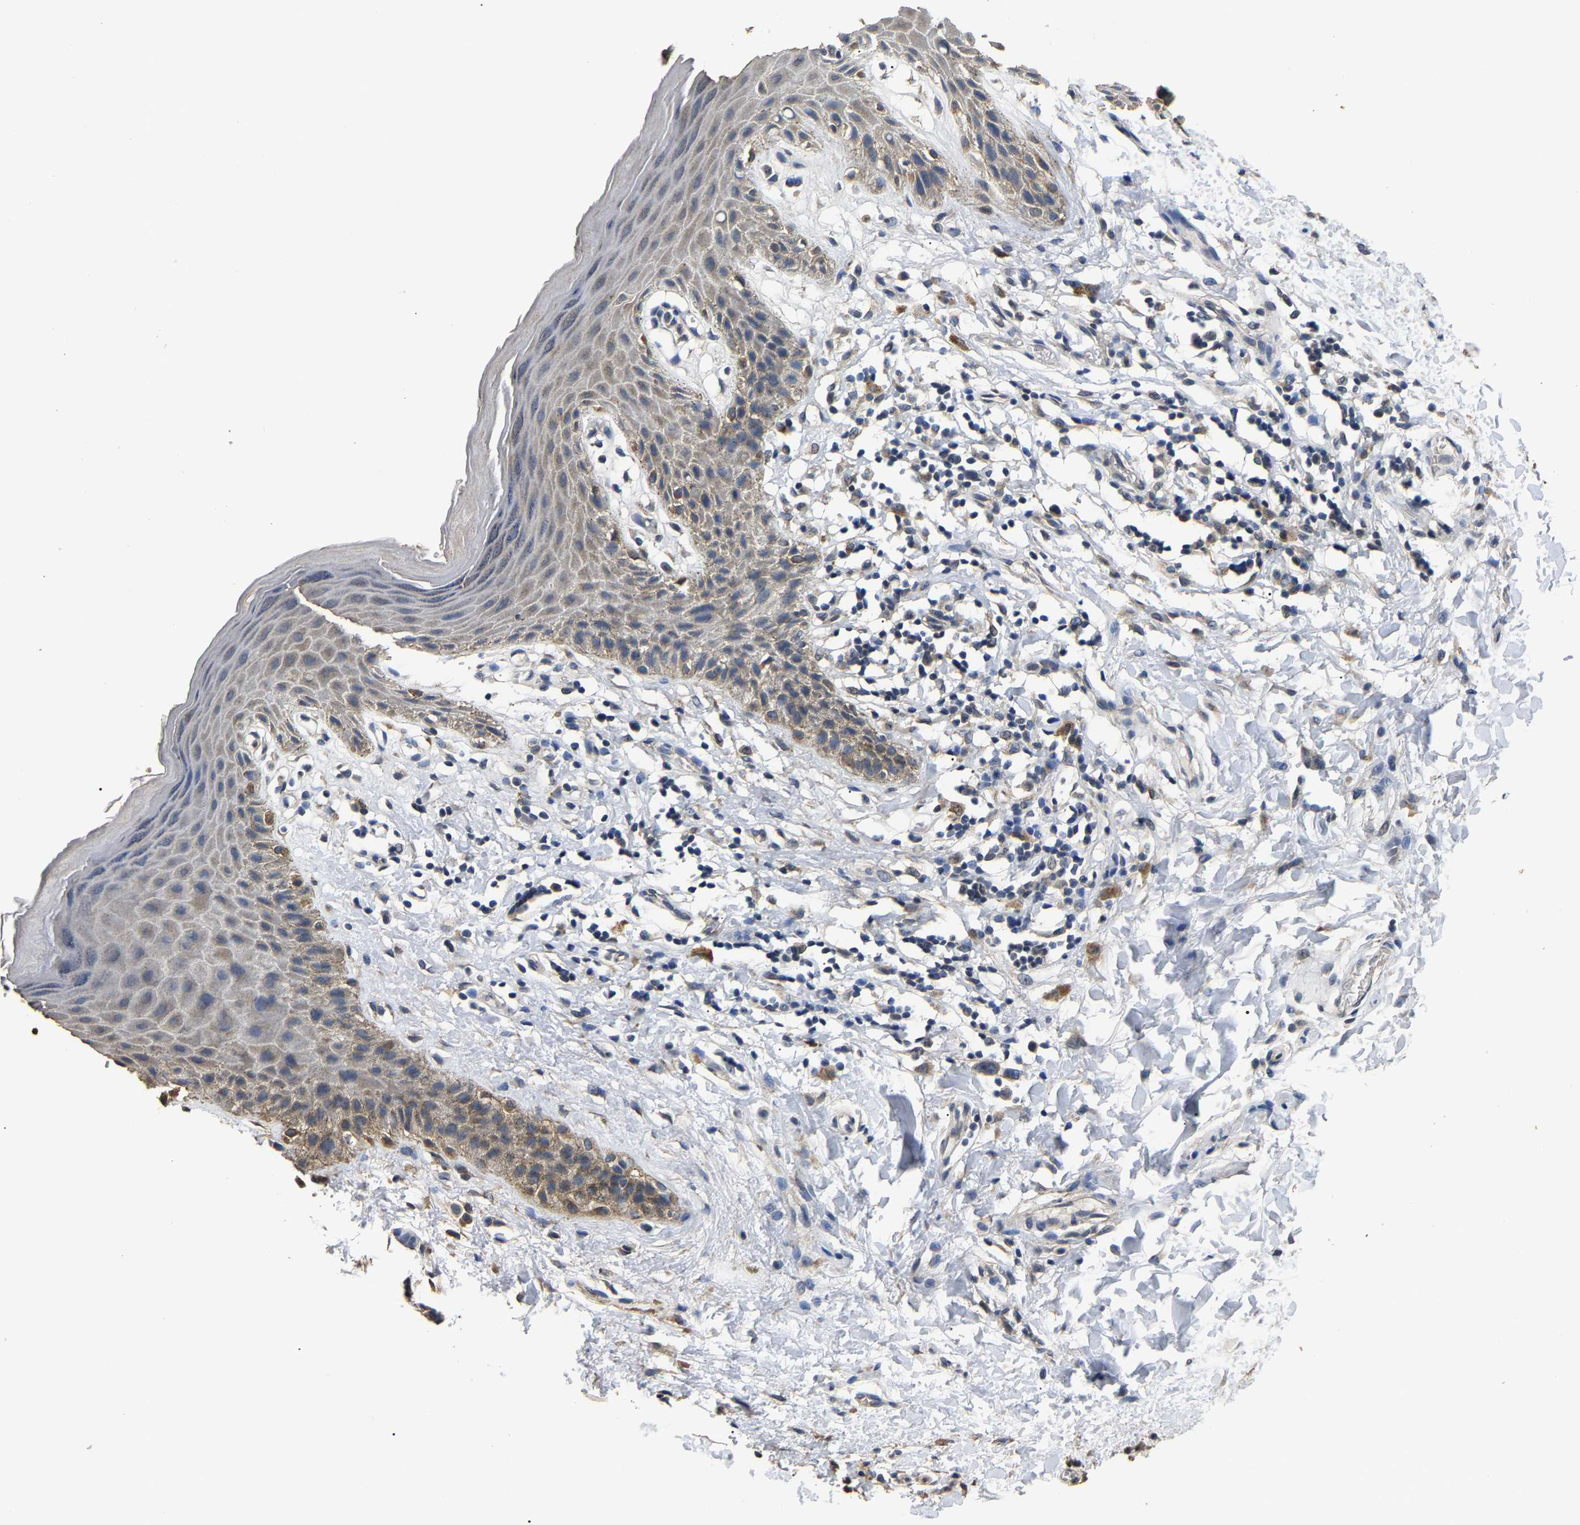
{"staining": {"intensity": "weak", "quantity": "<25%", "location": "cytoplasmic/membranous"}, "tissue": "skin", "cell_type": "Epidermal cells", "image_type": "normal", "snomed": [{"axis": "morphology", "description": "Normal tissue, NOS"}, {"axis": "topography", "description": "Anal"}], "caption": "This is an IHC micrograph of normal skin. There is no expression in epidermal cells.", "gene": "PSMD8", "patient": {"sex": "male", "age": 44}}